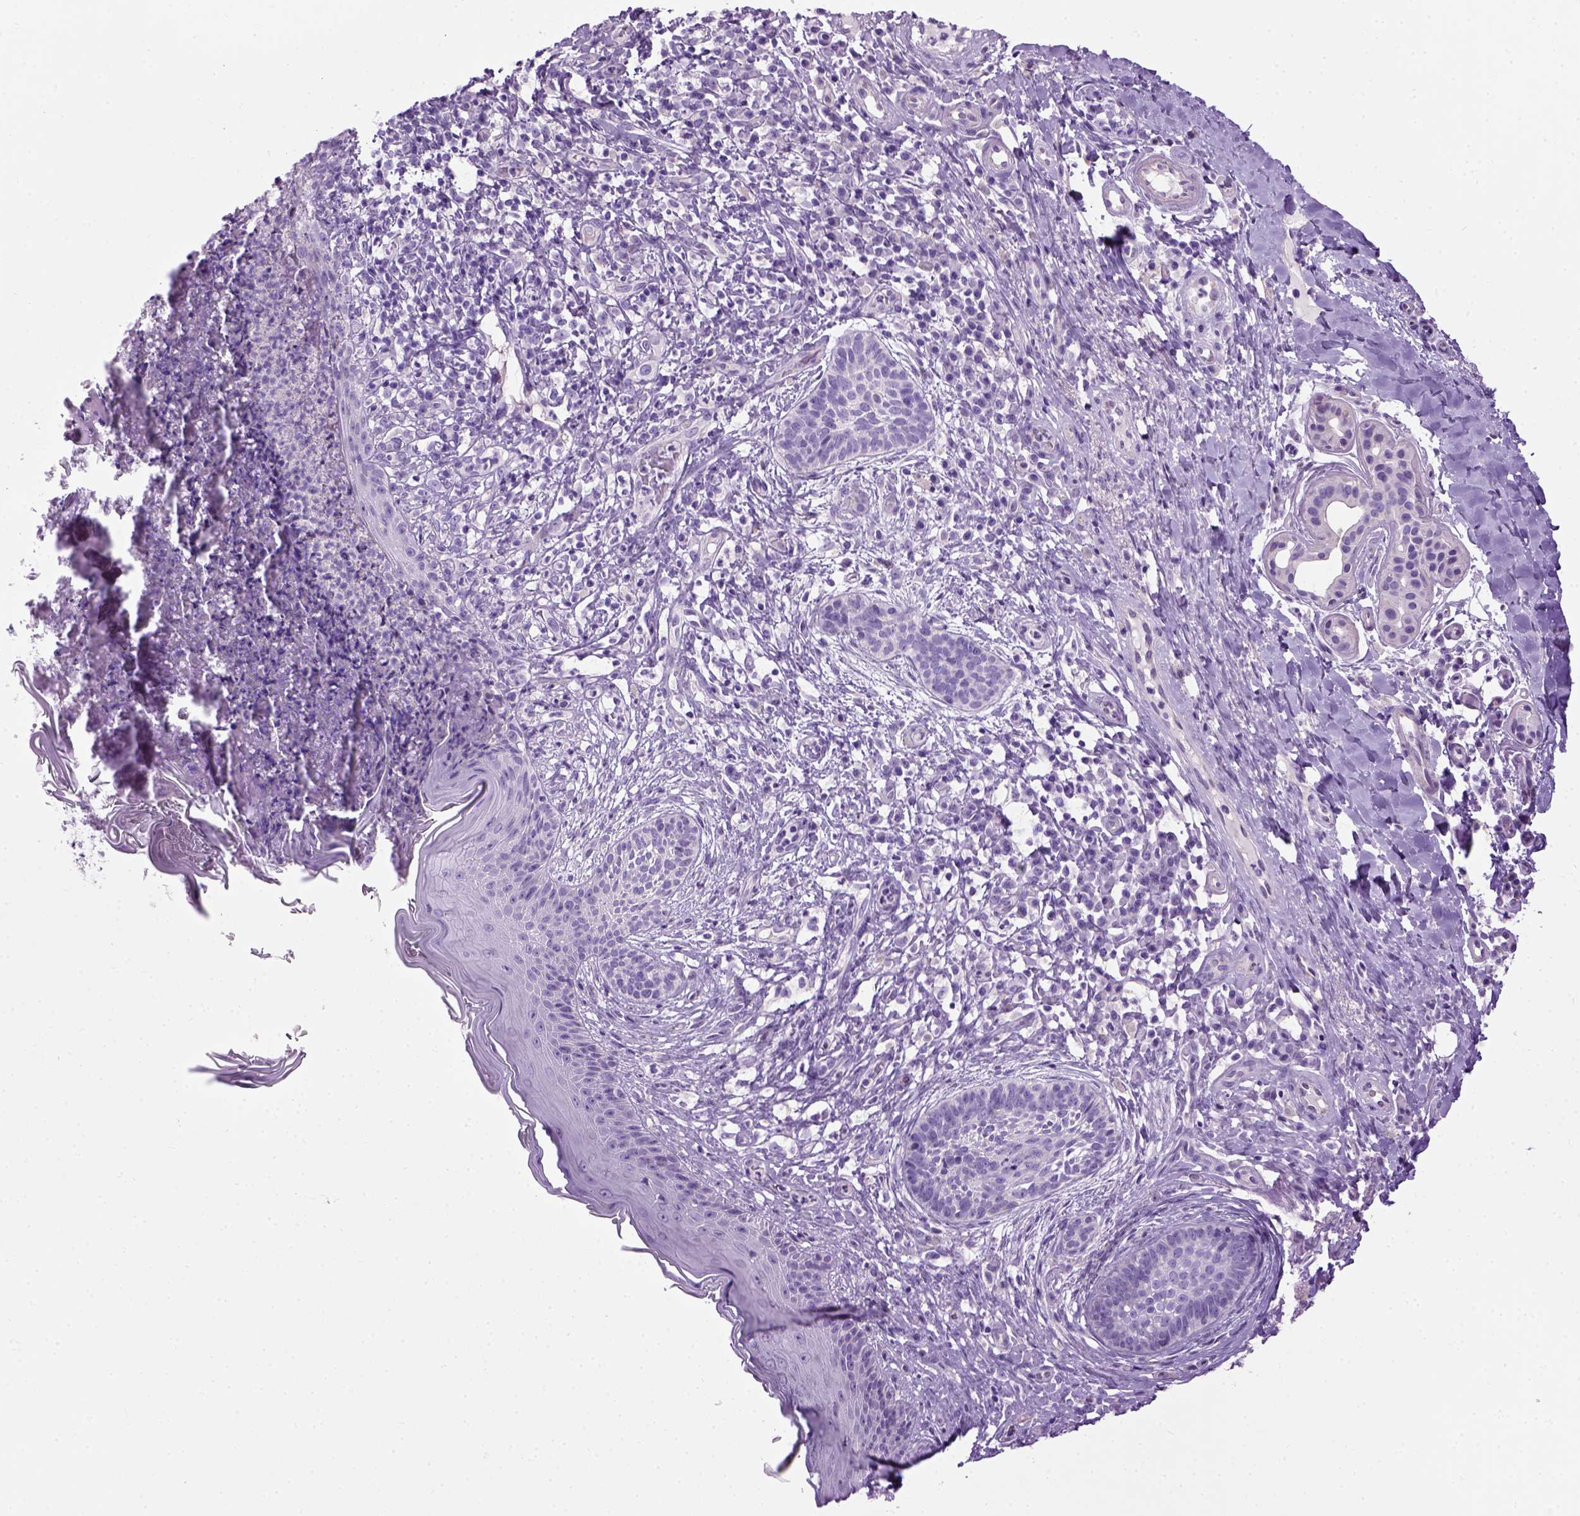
{"staining": {"intensity": "negative", "quantity": "none", "location": "none"}, "tissue": "skin cancer", "cell_type": "Tumor cells", "image_type": "cancer", "snomed": [{"axis": "morphology", "description": "Basal cell carcinoma"}, {"axis": "topography", "description": "Skin"}], "caption": "A micrograph of basal cell carcinoma (skin) stained for a protein exhibits no brown staining in tumor cells. The staining is performed using DAB brown chromogen with nuclei counter-stained in using hematoxylin.", "gene": "GABRB2", "patient": {"sex": "male", "age": 89}}